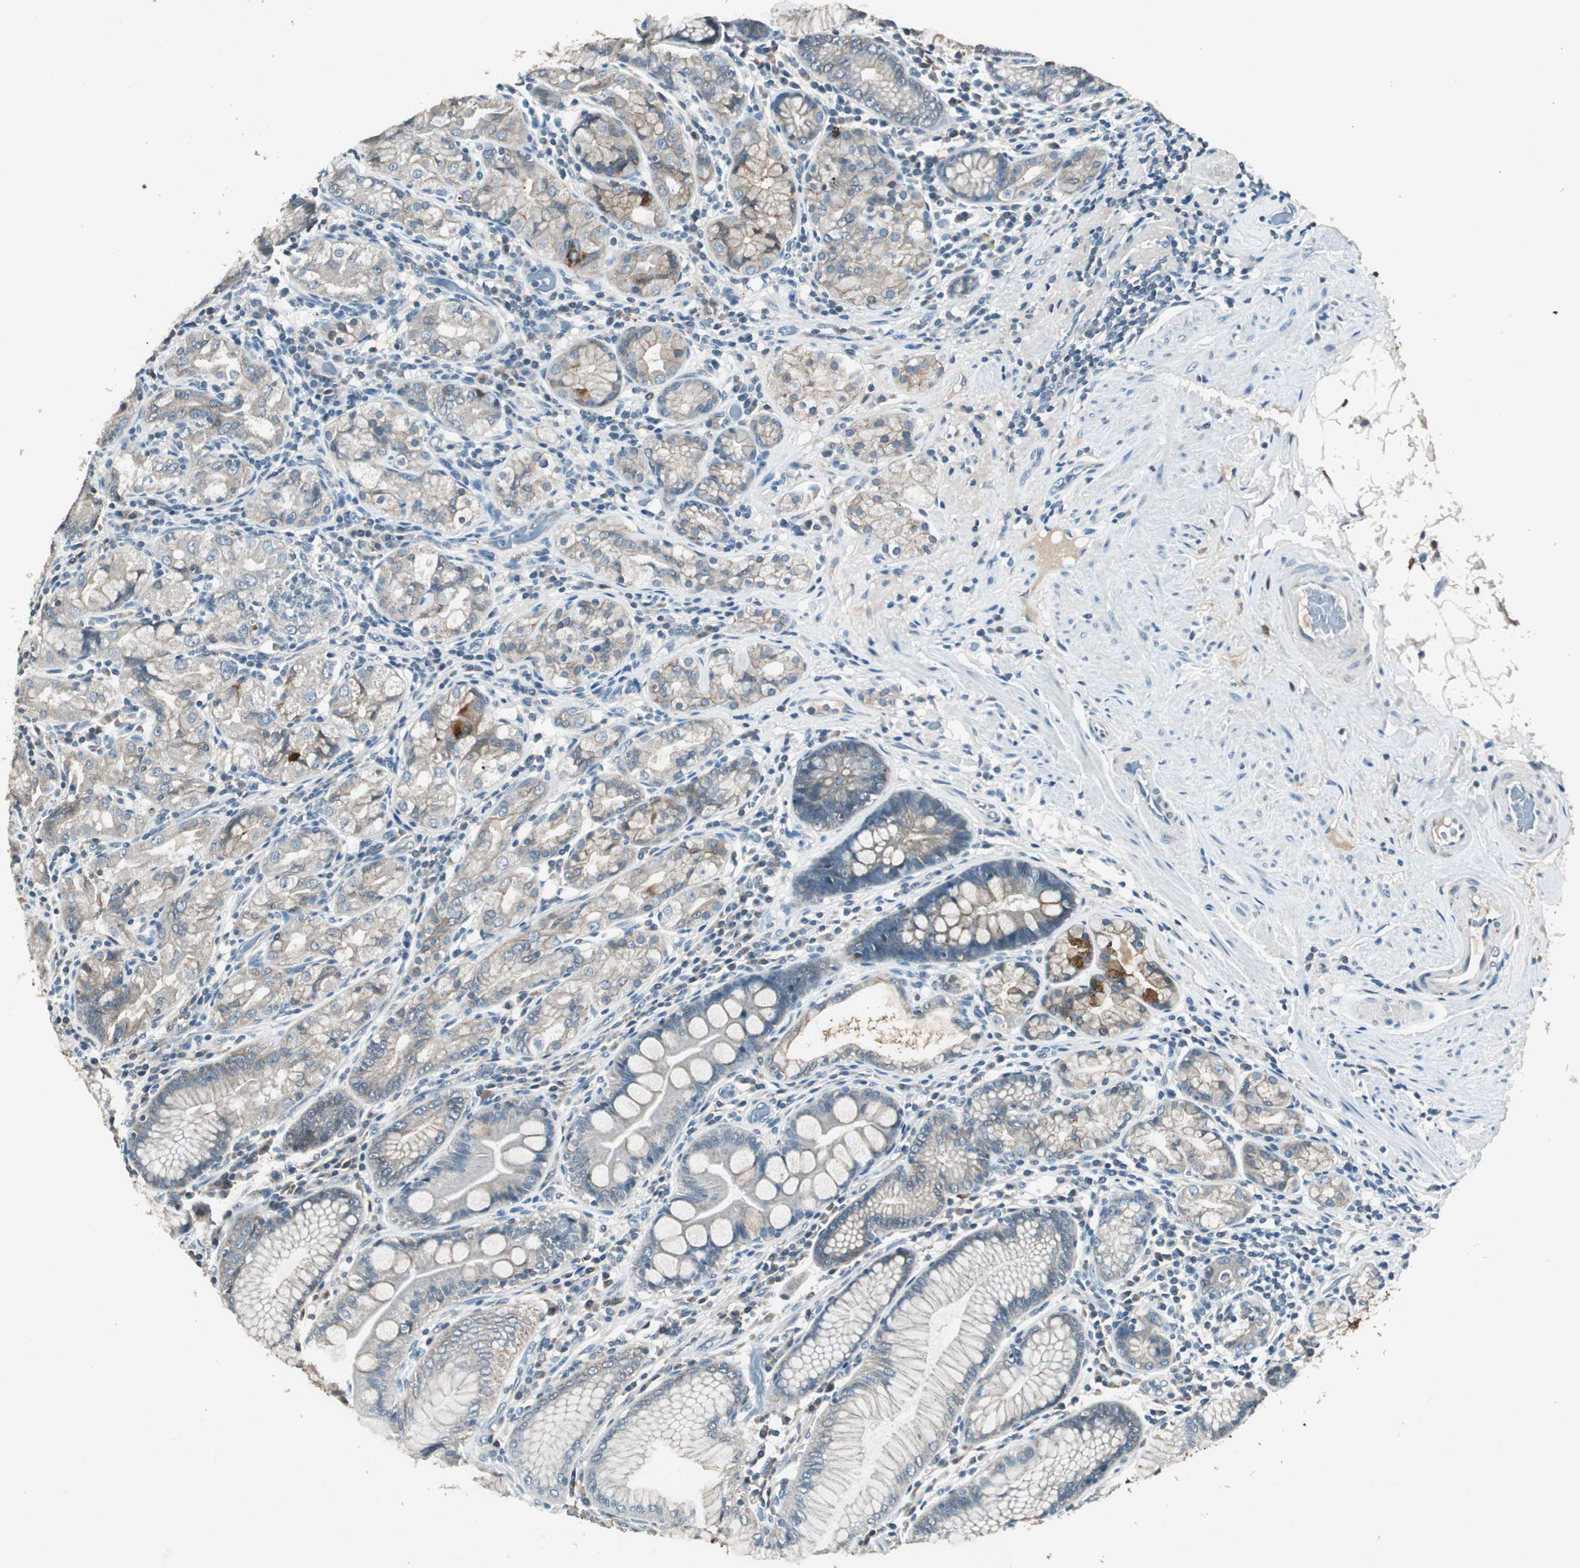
{"staining": {"intensity": "moderate", "quantity": ">75%", "location": "cytoplasmic/membranous"}, "tissue": "stomach", "cell_type": "Glandular cells", "image_type": "normal", "snomed": [{"axis": "morphology", "description": "Normal tissue, NOS"}, {"axis": "topography", "description": "Stomach, lower"}], "caption": "A brown stain labels moderate cytoplasmic/membranous positivity of a protein in glandular cells of benign stomach.", "gene": "NKAIN1", "patient": {"sex": "female", "age": 76}}